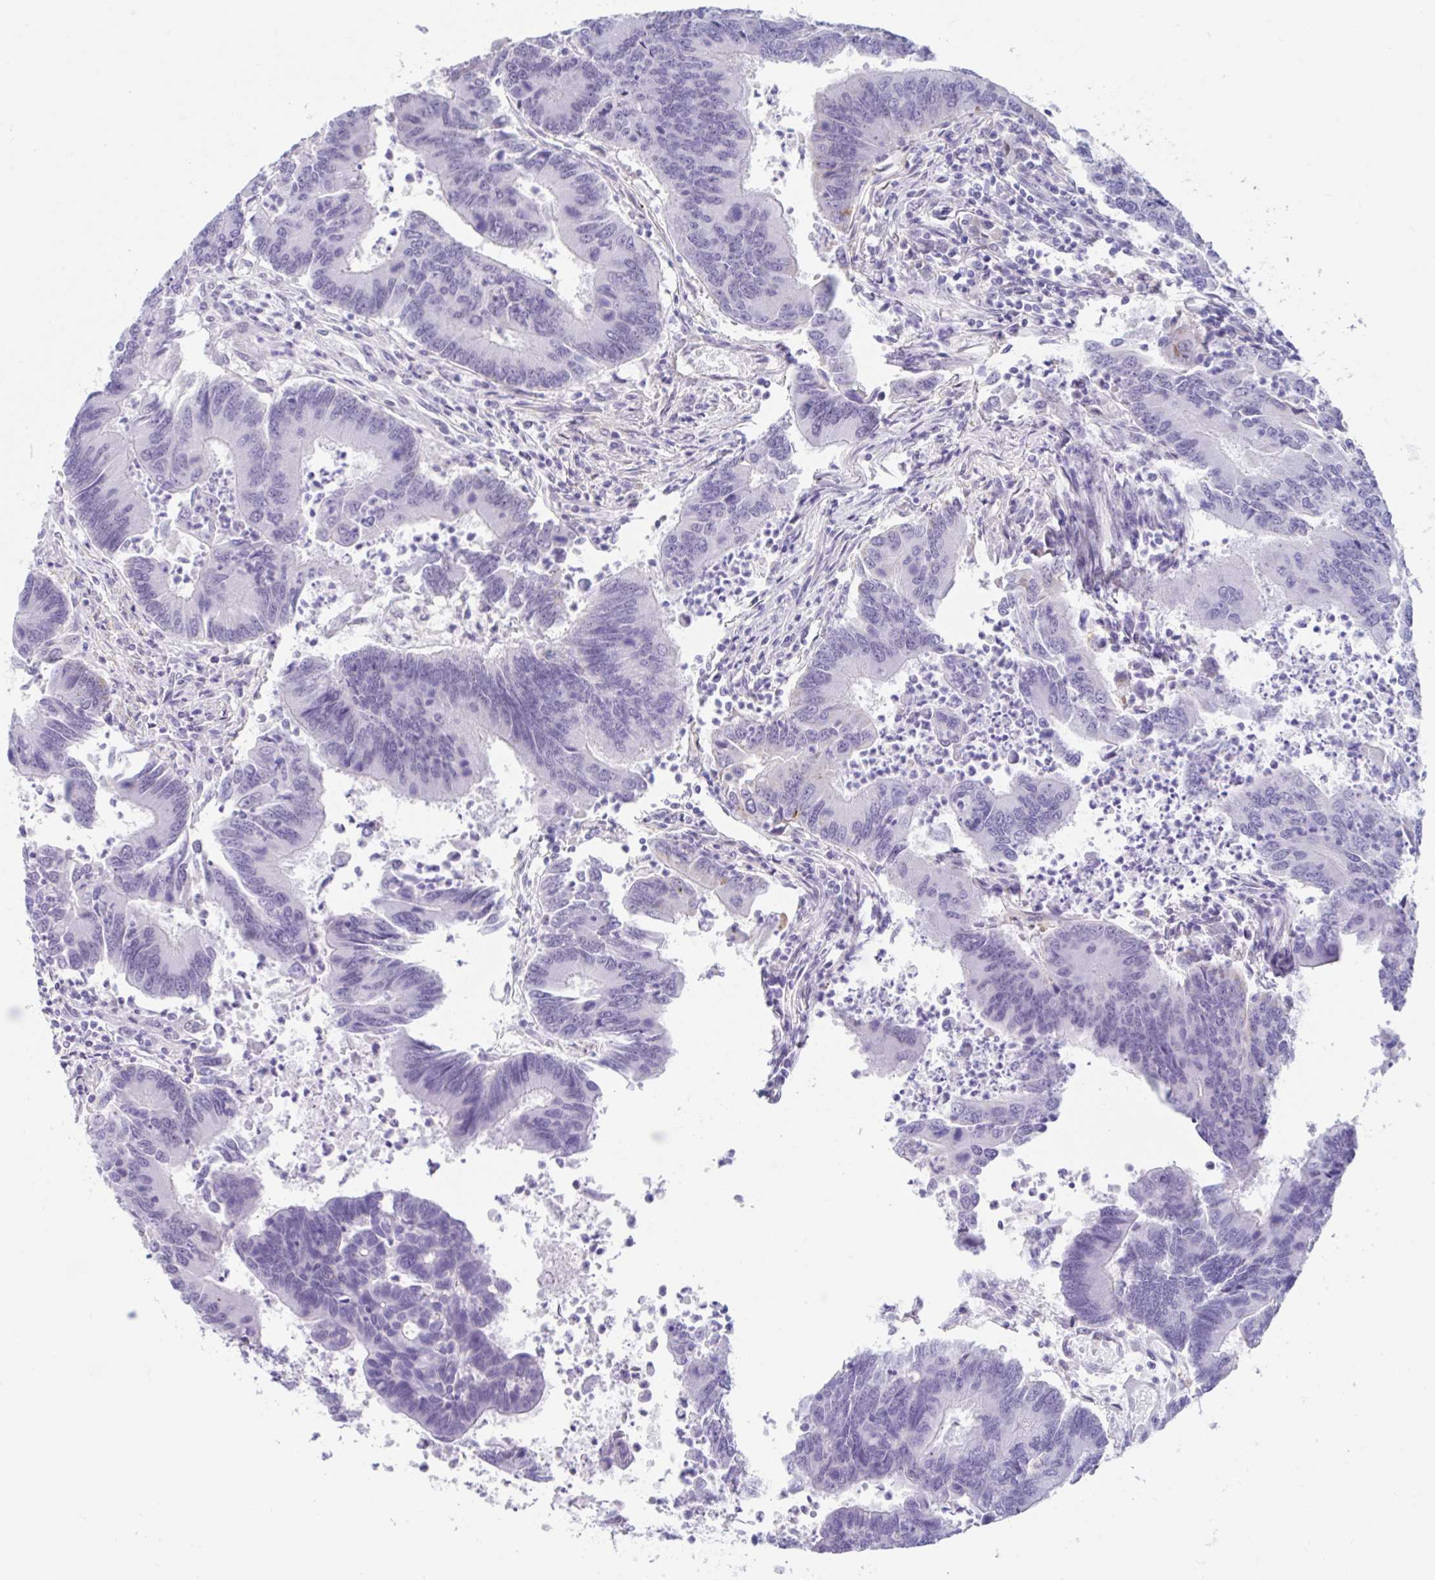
{"staining": {"intensity": "negative", "quantity": "none", "location": "none"}, "tissue": "colorectal cancer", "cell_type": "Tumor cells", "image_type": "cancer", "snomed": [{"axis": "morphology", "description": "Adenocarcinoma, NOS"}, {"axis": "topography", "description": "Colon"}], "caption": "Human adenocarcinoma (colorectal) stained for a protein using IHC displays no staining in tumor cells.", "gene": "DCAF17", "patient": {"sex": "female", "age": 67}}